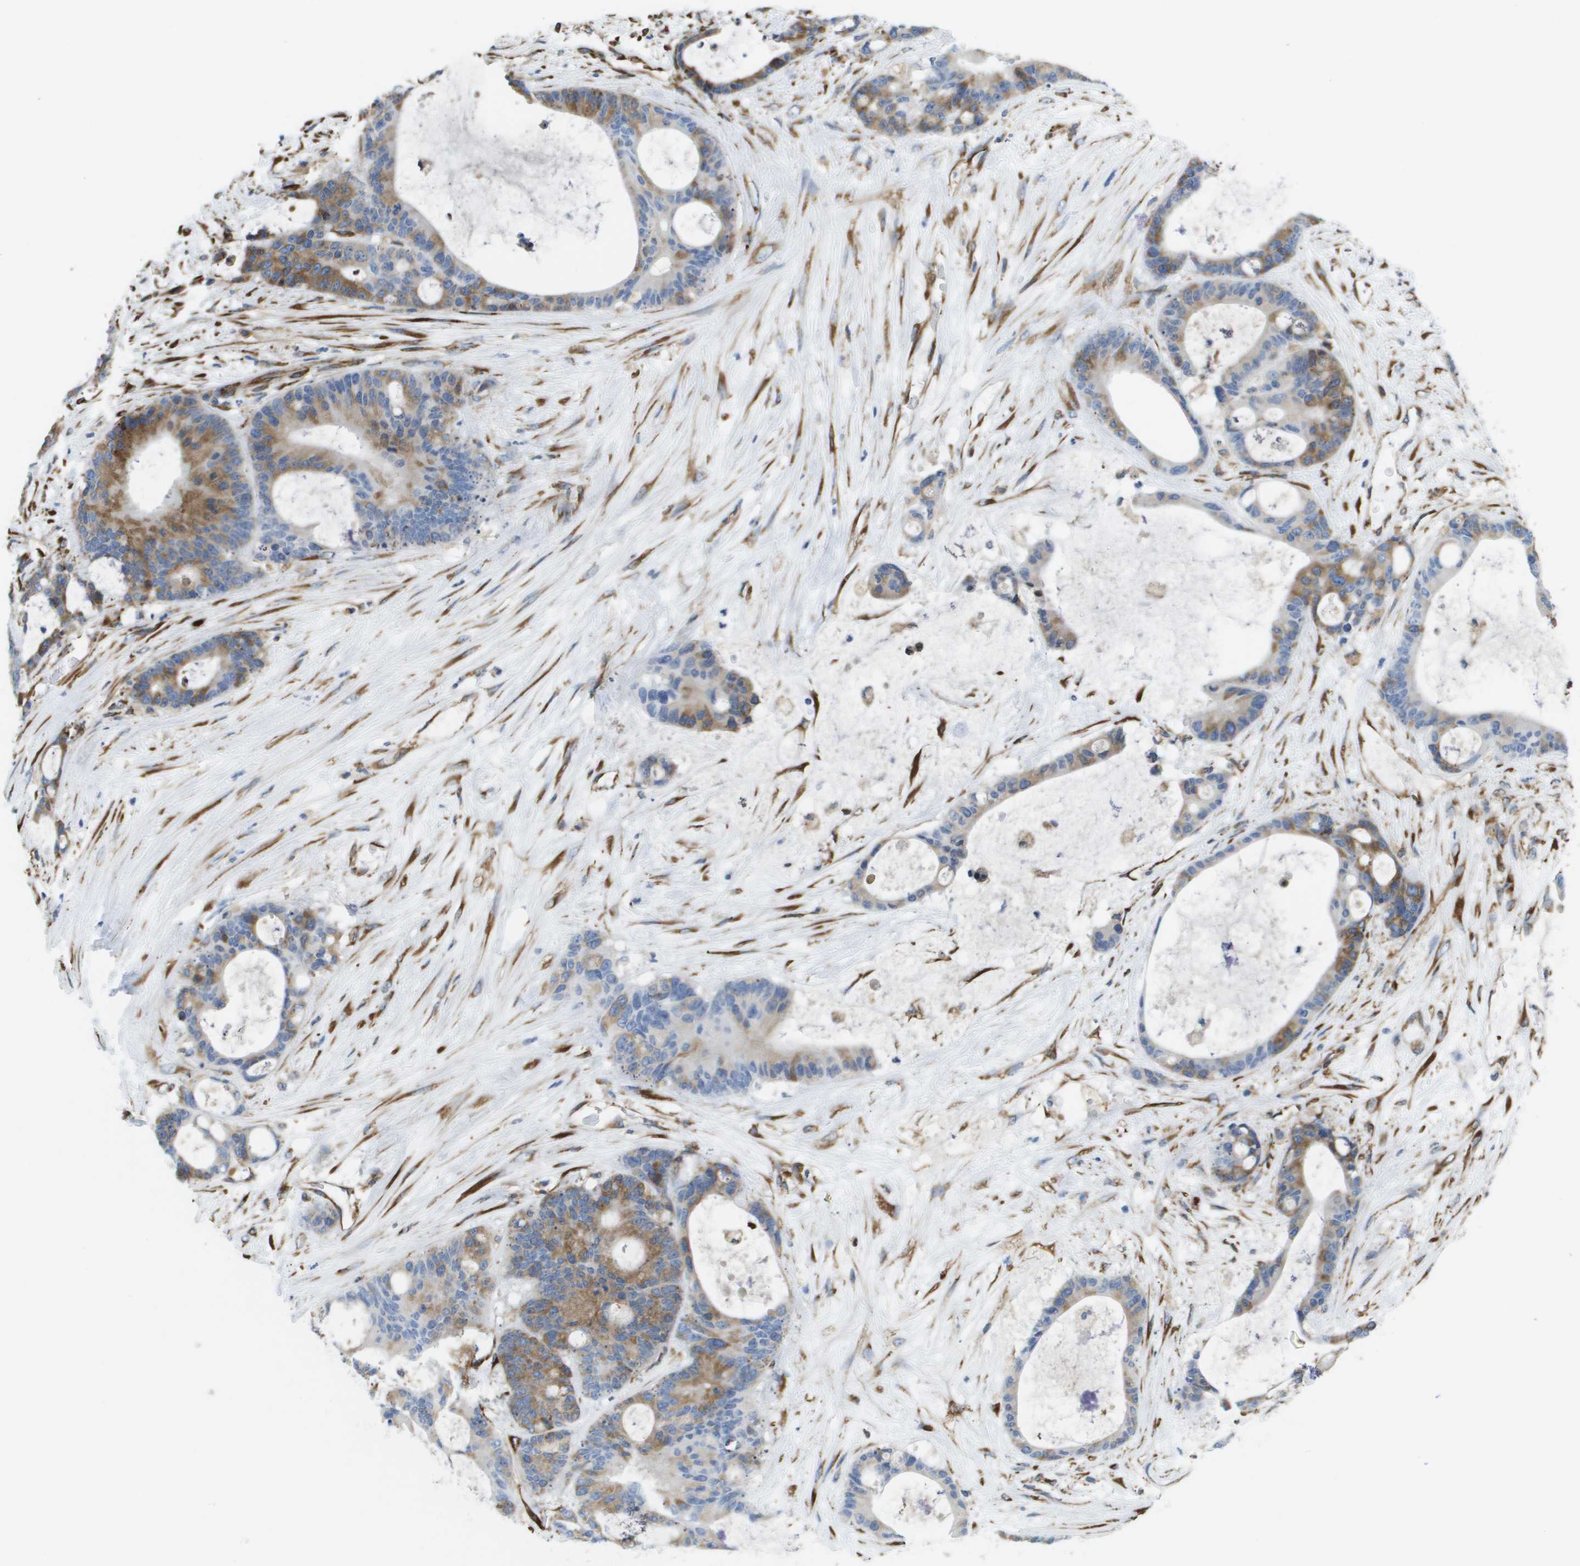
{"staining": {"intensity": "moderate", "quantity": ">75%", "location": "cytoplasmic/membranous"}, "tissue": "liver cancer", "cell_type": "Tumor cells", "image_type": "cancer", "snomed": [{"axis": "morphology", "description": "Cholangiocarcinoma"}, {"axis": "topography", "description": "Liver"}], "caption": "Protein staining of liver cancer (cholangiocarcinoma) tissue reveals moderate cytoplasmic/membranous positivity in approximately >75% of tumor cells.", "gene": "ST3GAL2", "patient": {"sex": "female", "age": 73}}